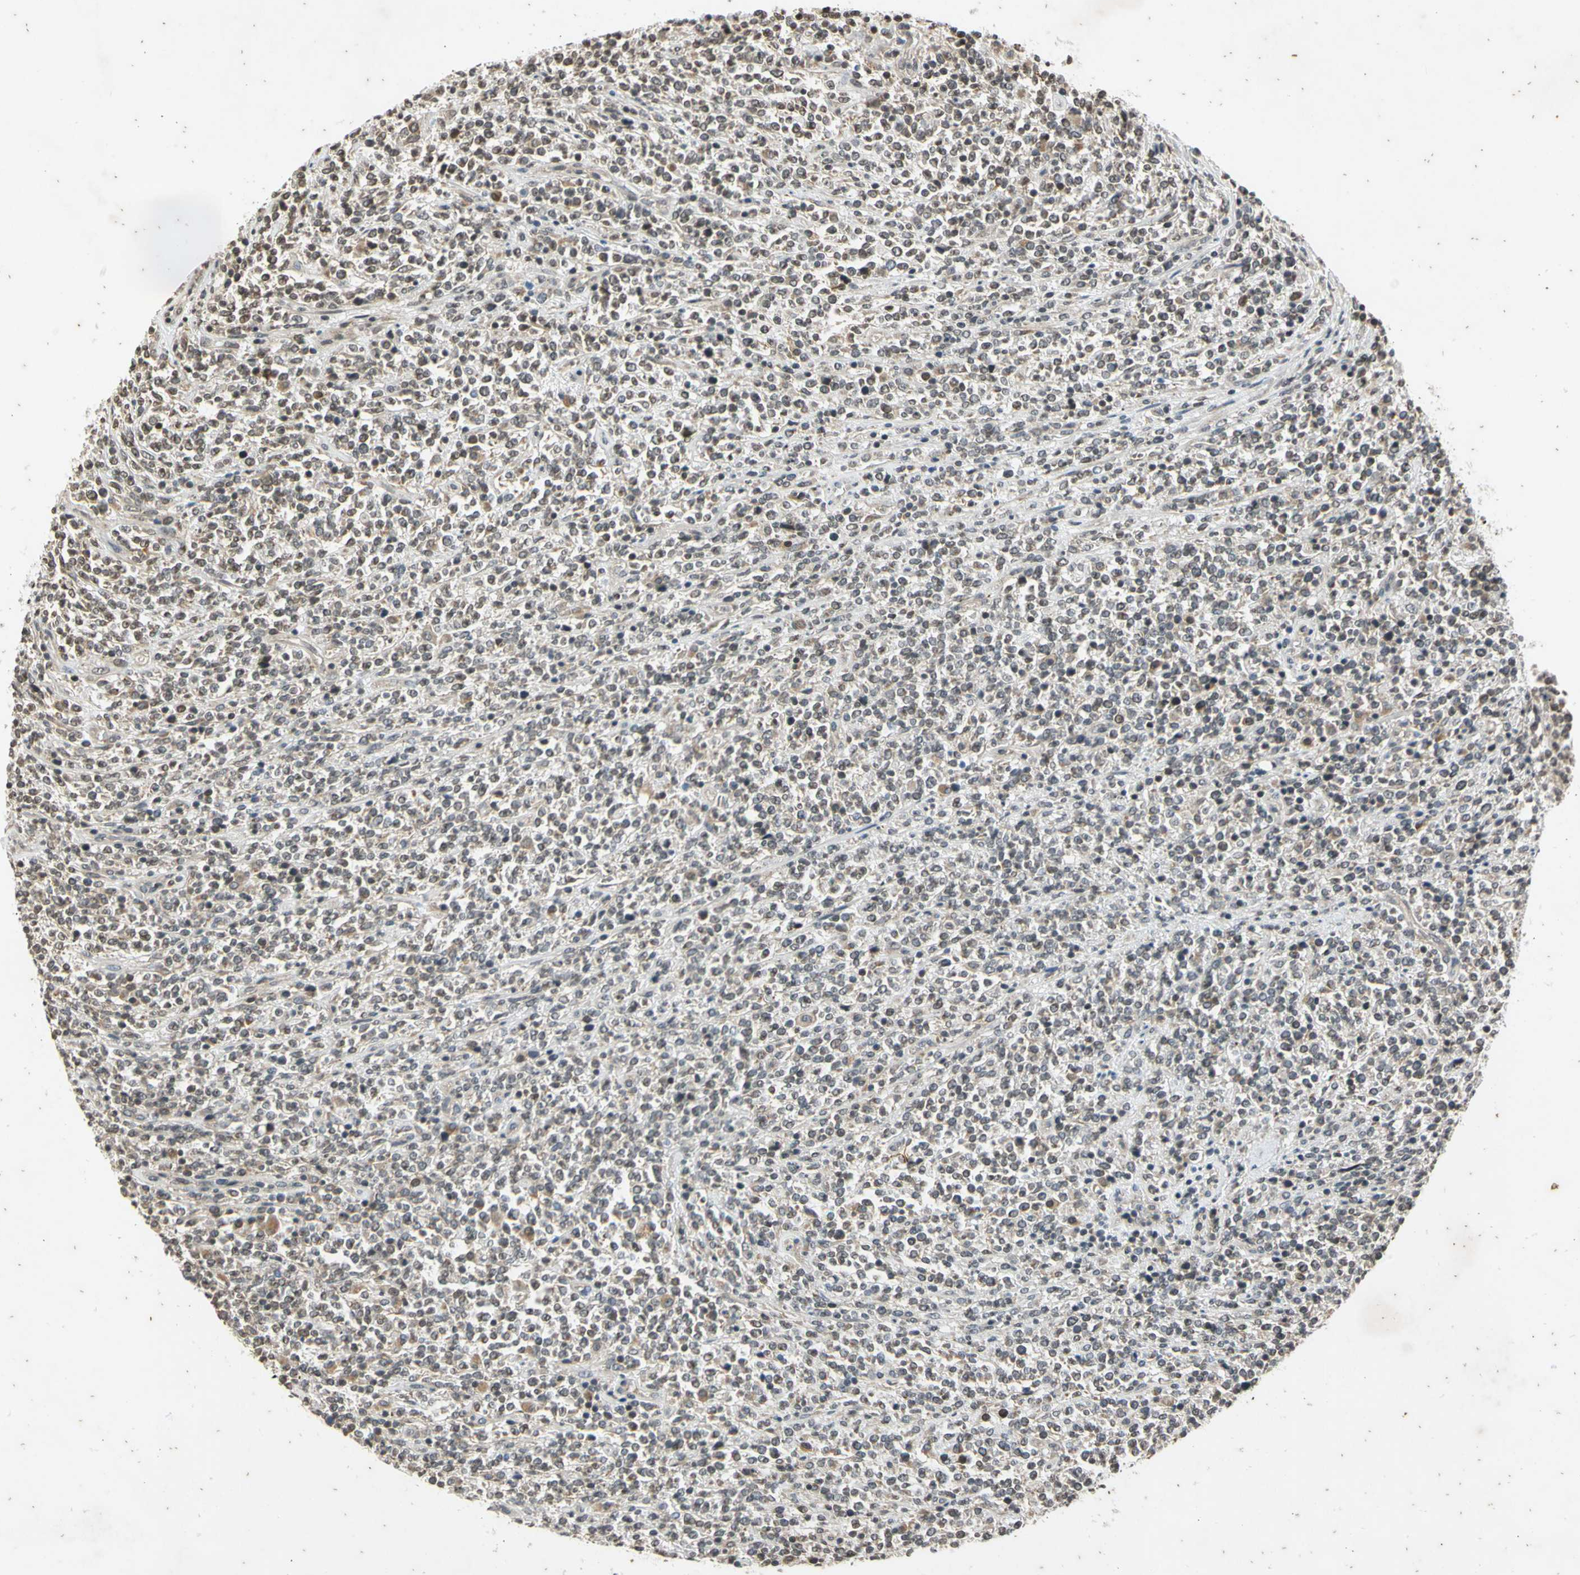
{"staining": {"intensity": "weak", "quantity": "25%-75%", "location": "cytoplasmic/membranous,nuclear"}, "tissue": "lymphoma", "cell_type": "Tumor cells", "image_type": "cancer", "snomed": [{"axis": "morphology", "description": "Malignant lymphoma, non-Hodgkin's type, High grade"}, {"axis": "topography", "description": "Soft tissue"}], "caption": "A brown stain labels weak cytoplasmic/membranous and nuclear expression of a protein in malignant lymphoma, non-Hodgkin's type (high-grade) tumor cells. Using DAB (brown) and hematoxylin (blue) stains, captured at high magnification using brightfield microscopy.", "gene": "EFNB2", "patient": {"sex": "male", "age": 18}}